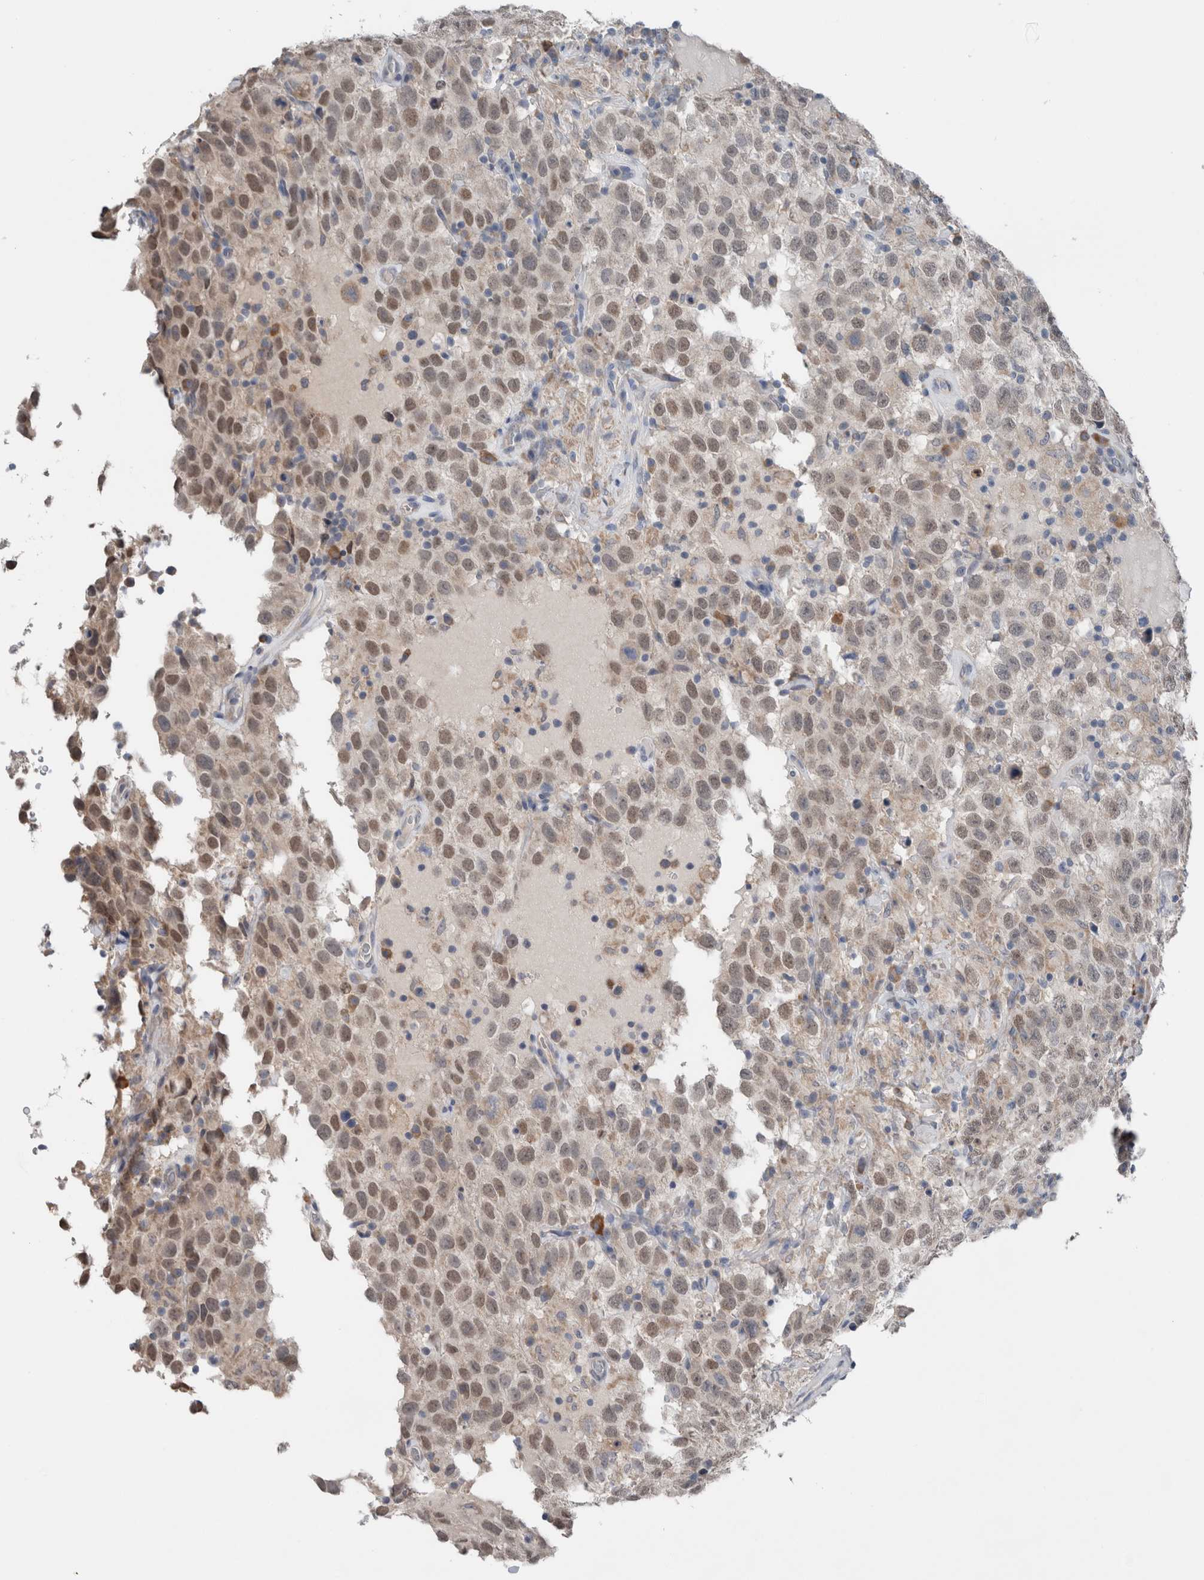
{"staining": {"intensity": "weak", "quantity": "25%-75%", "location": "nuclear"}, "tissue": "testis cancer", "cell_type": "Tumor cells", "image_type": "cancer", "snomed": [{"axis": "morphology", "description": "Seminoma, NOS"}, {"axis": "topography", "description": "Testis"}], "caption": "Protein staining of testis cancer (seminoma) tissue reveals weak nuclear positivity in about 25%-75% of tumor cells.", "gene": "CRNN", "patient": {"sex": "male", "age": 41}}